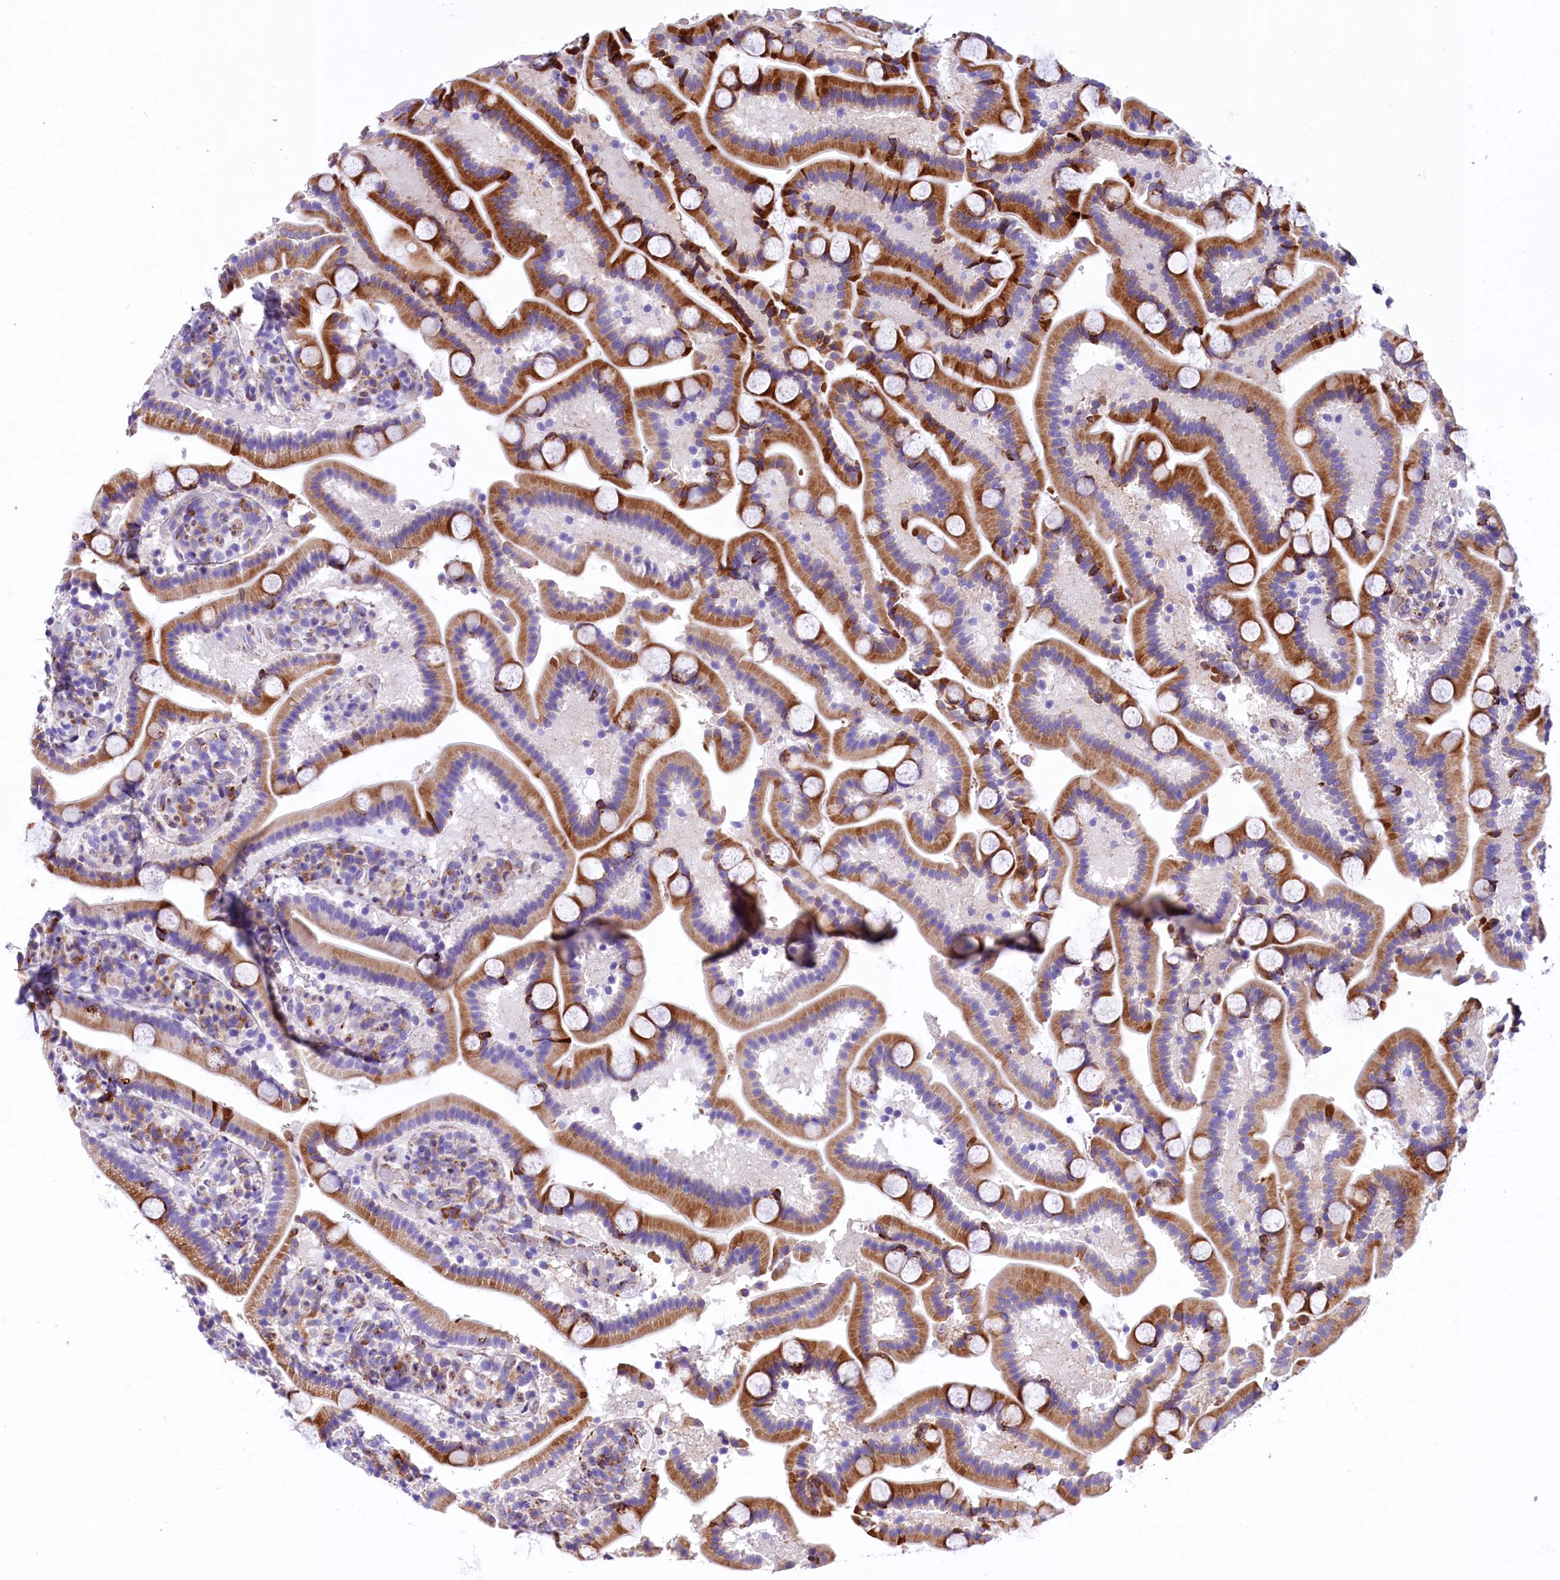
{"staining": {"intensity": "strong", "quantity": ">75%", "location": "cytoplasmic/membranous"}, "tissue": "duodenum", "cell_type": "Glandular cells", "image_type": "normal", "snomed": [{"axis": "morphology", "description": "Normal tissue, NOS"}, {"axis": "topography", "description": "Duodenum"}], "caption": "Normal duodenum was stained to show a protein in brown. There is high levels of strong cytoplasmic/membranous expression in about >75% of glandular cells. (DAB (3,3'-diaminobenzidine) IHC with brightfield microscopy, high magnification).", "gene": "CMTR2", "patient": {"sex": "male", "age": 55}}